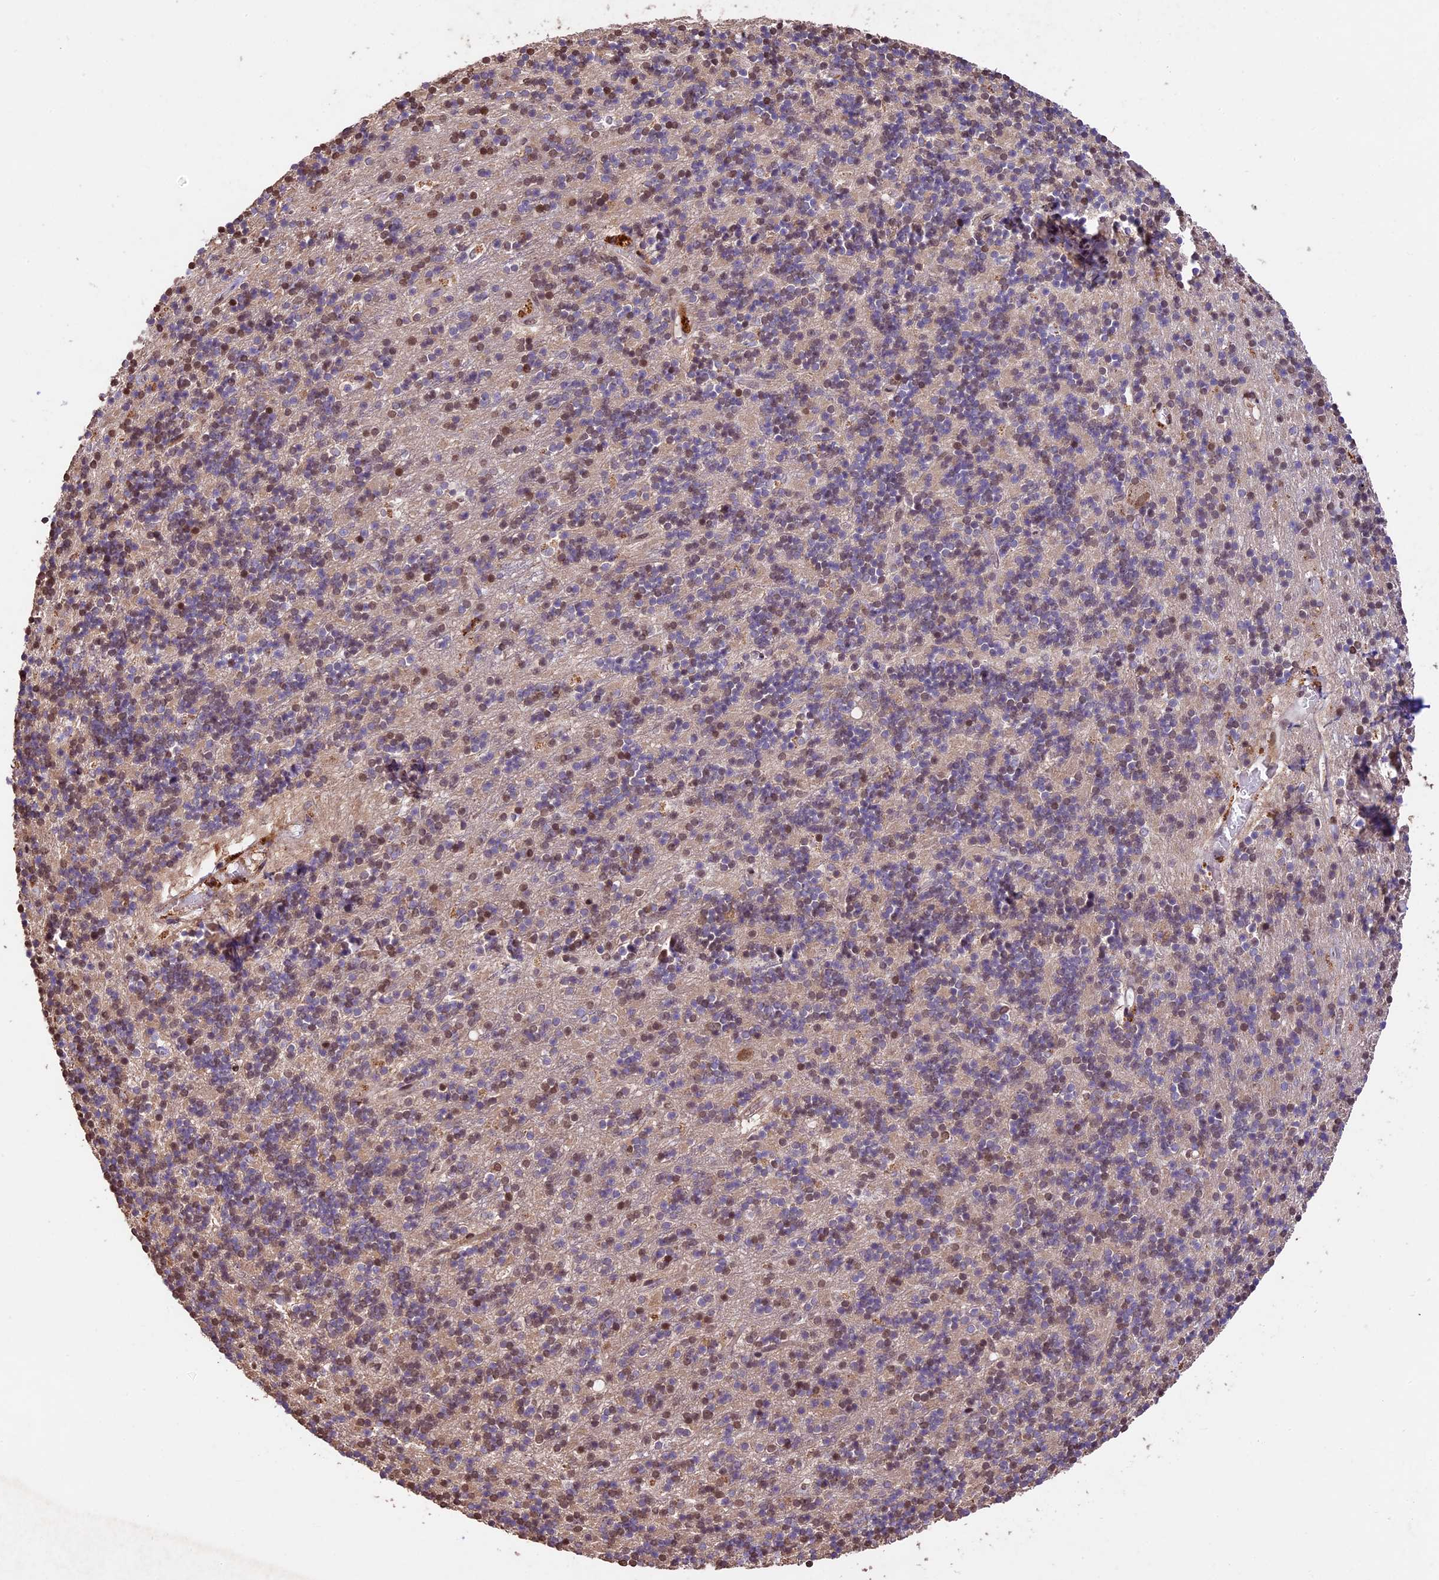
{"staining": {"intensity": "moderate", "quantity": "<25%", "location": "cytoplasmic/membranous,nuclear"}, "tissue": "cerebellum", "cell_type": "Cells in granular layer", "image_type": "normal", "snomed": [{"axis": "morphology", "description": "Normal tissue, NOS"}, {"axis": "topography", "description": "Cerebellum"}], "caption": "A high-resolution photomicrograph shows immunohistochemistry staining of normal cerebellum, which displays moderate cytoplasmic/membranous,nuclear staining in approximately <25% of cells in granular layer.", "gene": "CDKN2AIP", "patient": {"sex": "male", "age": 54}}